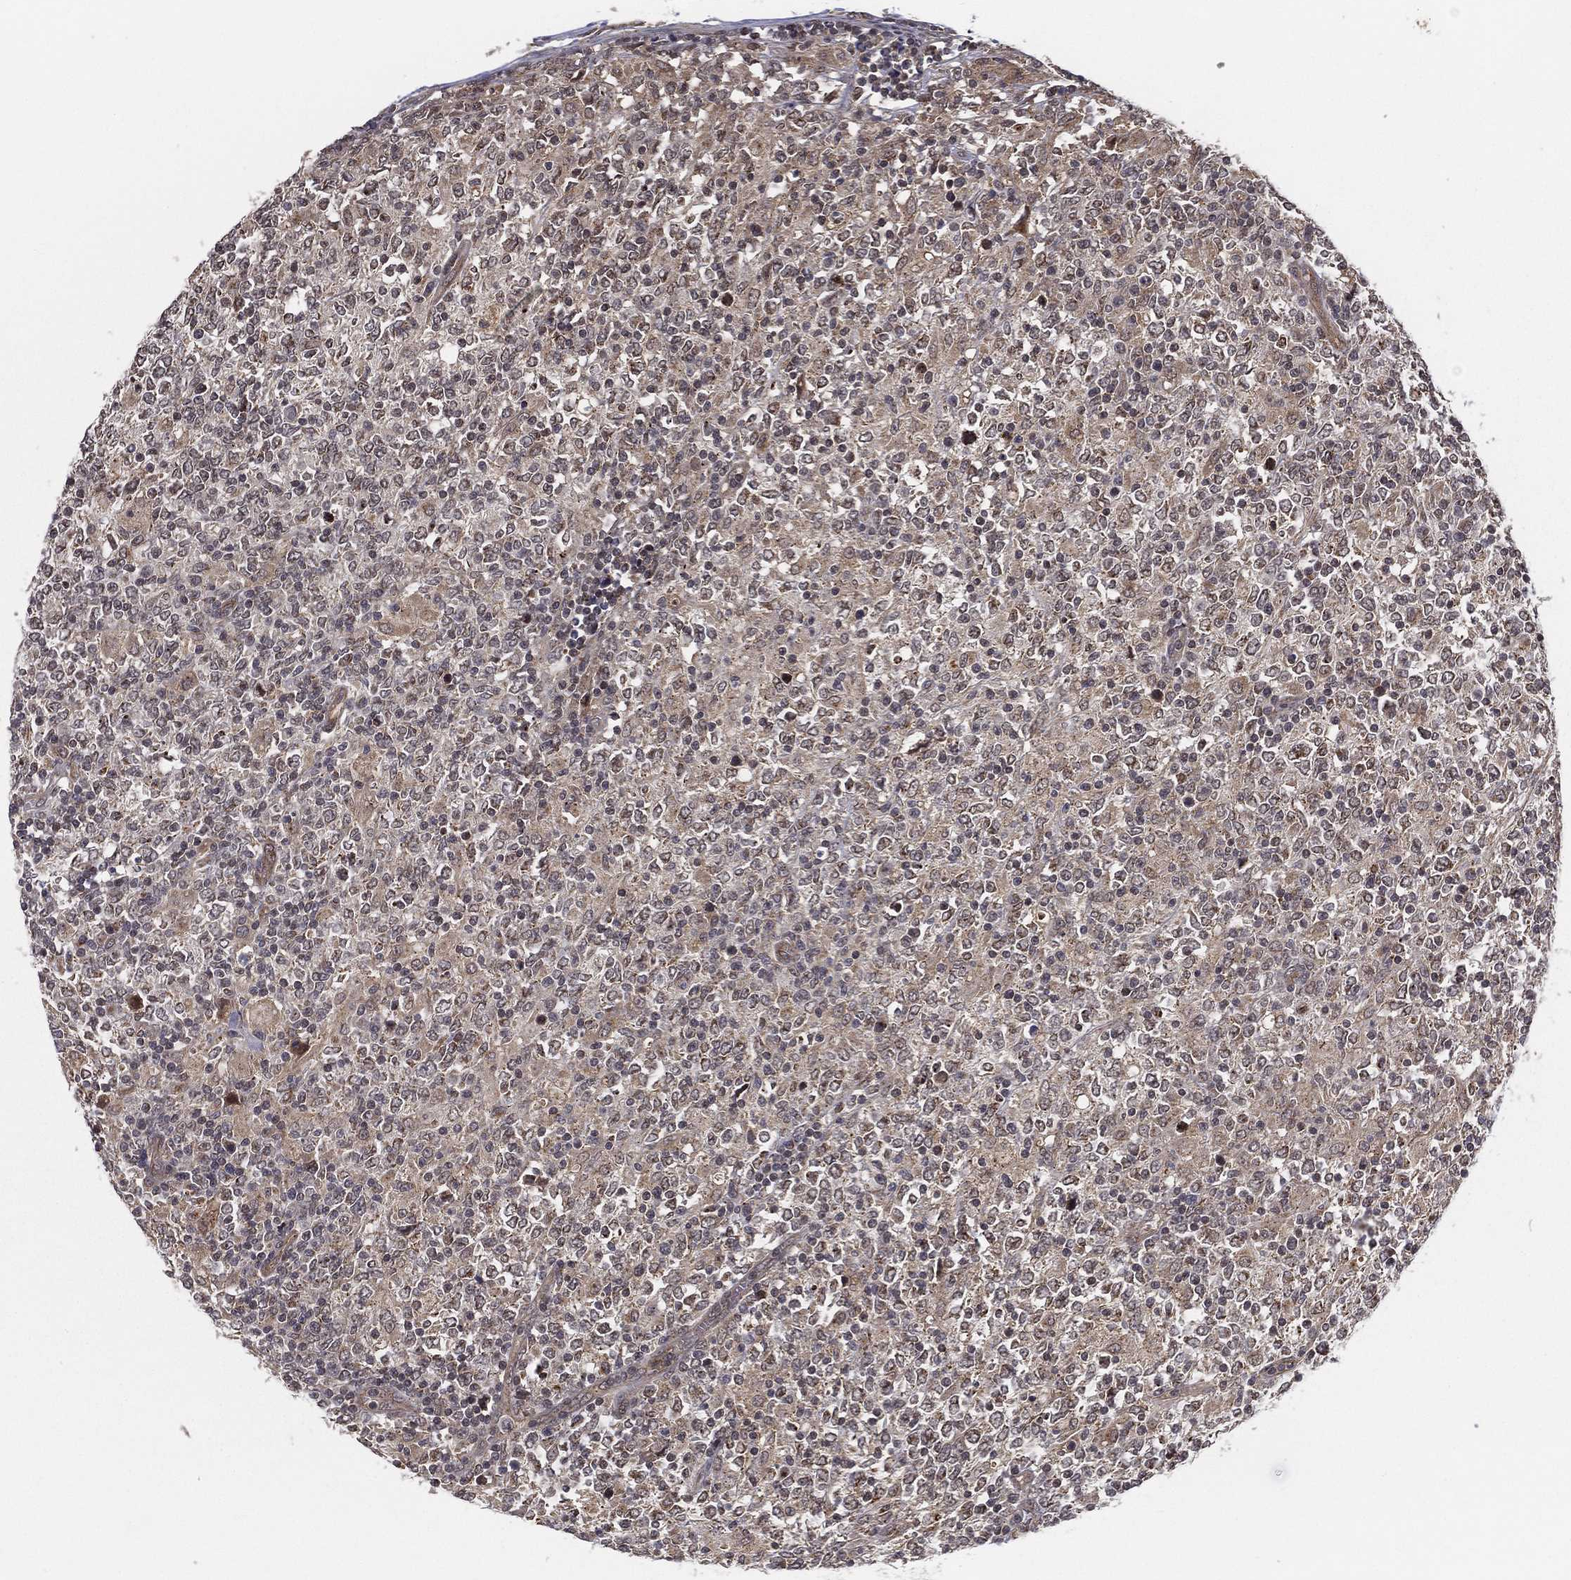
{"staining": {"intensity": "negative", "quantity": "none", "location": "none"}, "tissue": "lymphoma", "cell_type": "Tumor cells", "image_type": "cancer", "snomed": [{"axis": "morphology", "description": "Malignant lymphoma, non-Hodgkin's type, High grade"}, {"axis": "topography", "description": "Lymph node"}], "caption": "High power microscopy photomicrograph of an immunohistochemistry photomicrograph of lymphoma, revealing no significant positivity in tumor cells. The staining is performed using DAB brown chromogen with nuclei counter-stained in using hematoxylin.", "gene": "UACA", "patient": {"sex": "female", "age": 84}}